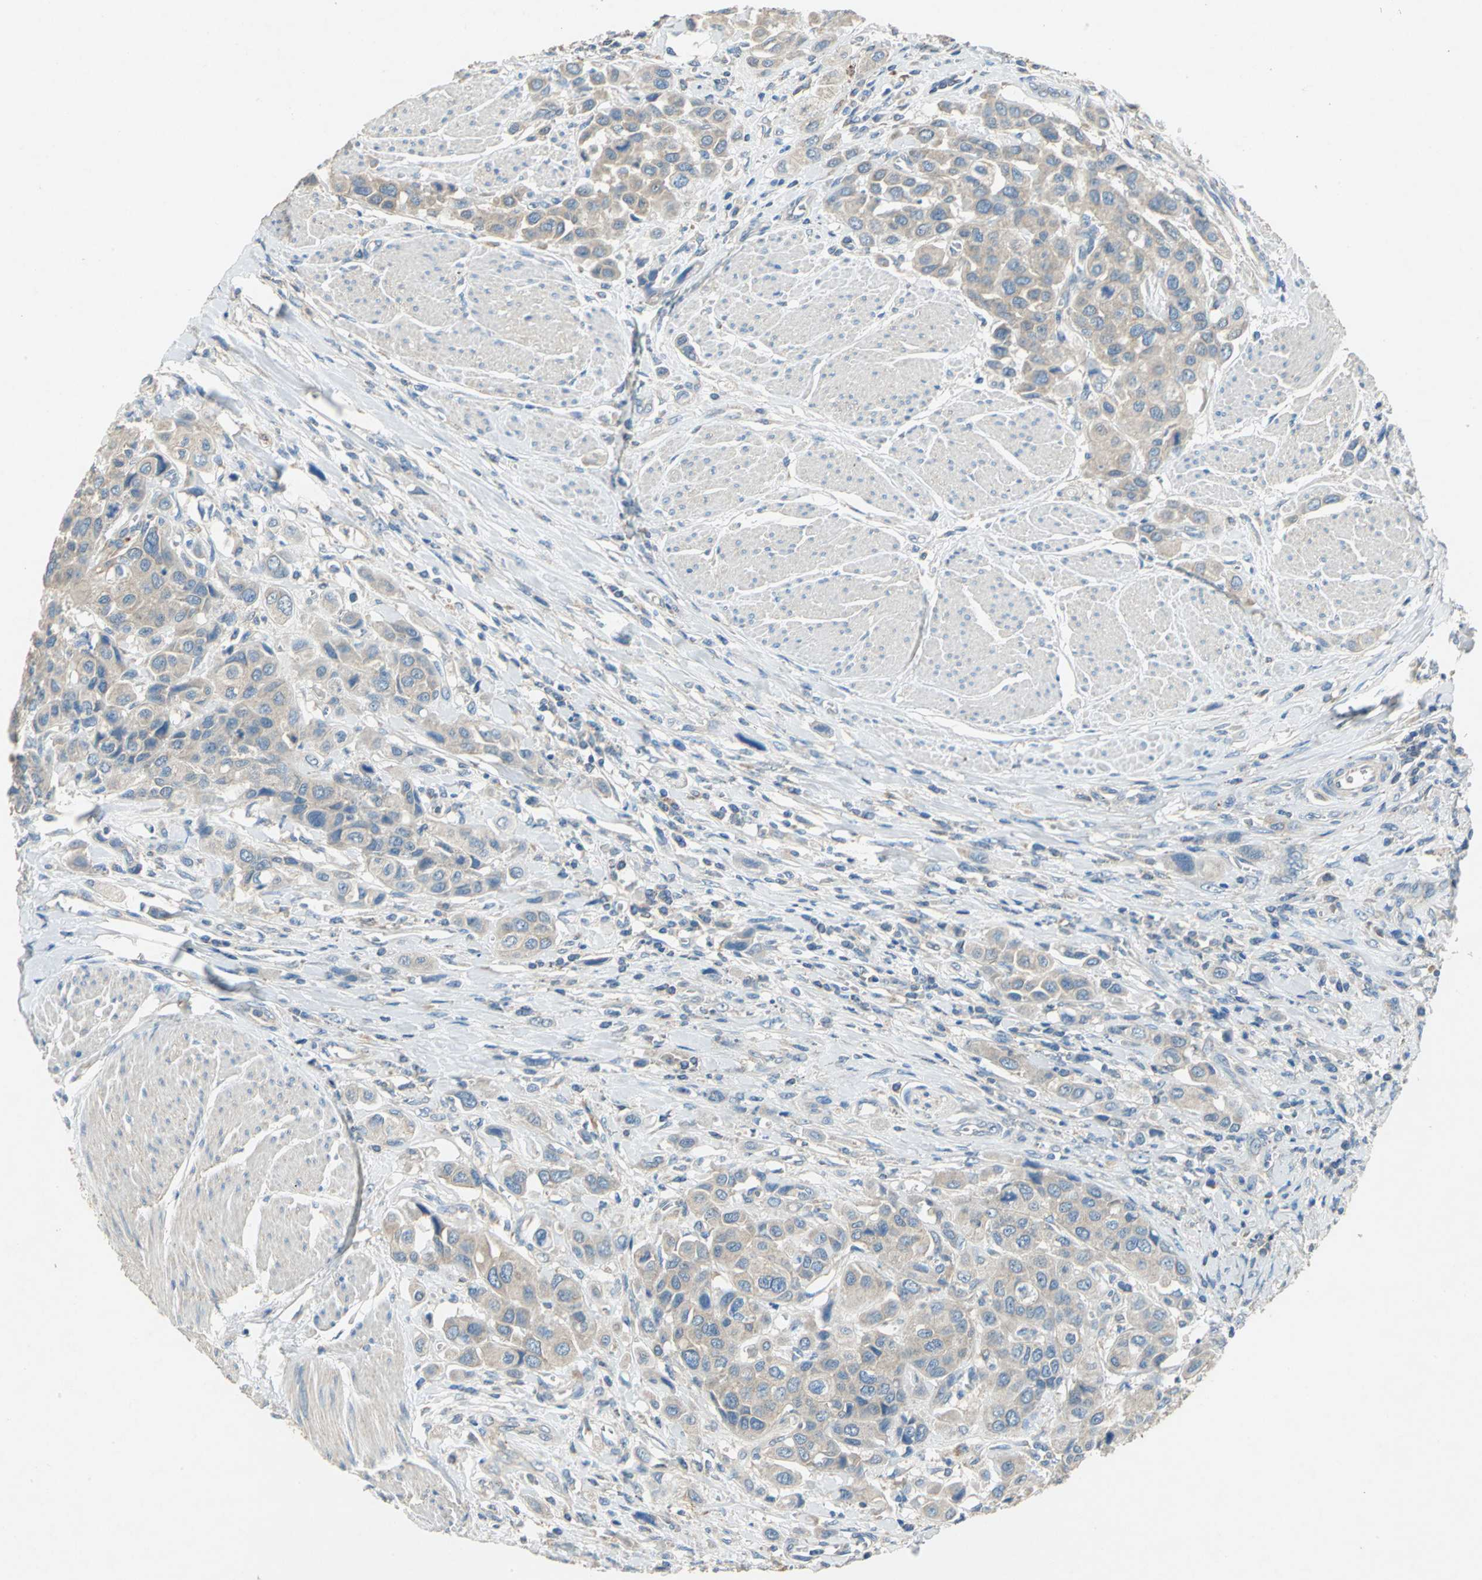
{"staining": {"intensity": "weak", "quantity": ">75%", "location": "cytoplasmic/membranous"}, "tissue": "urothelial cancer", "cell_type": "Tumor cells", "image_type": "cancer", "snomed": [{"axis": "morphology", "description": "Urothelial carcinoma, High grade"}, {"axis": "topography", "description": "Urinary bladder"}], "caption": "Urothelial cancer was stained to show a protein in brown. There is low levels of weak cytoplasmic/membranous positivity in approximately >75% of tumor cells.", "gene": "ADAMTS5", "patient": {"sex": "male", "age": 50}}